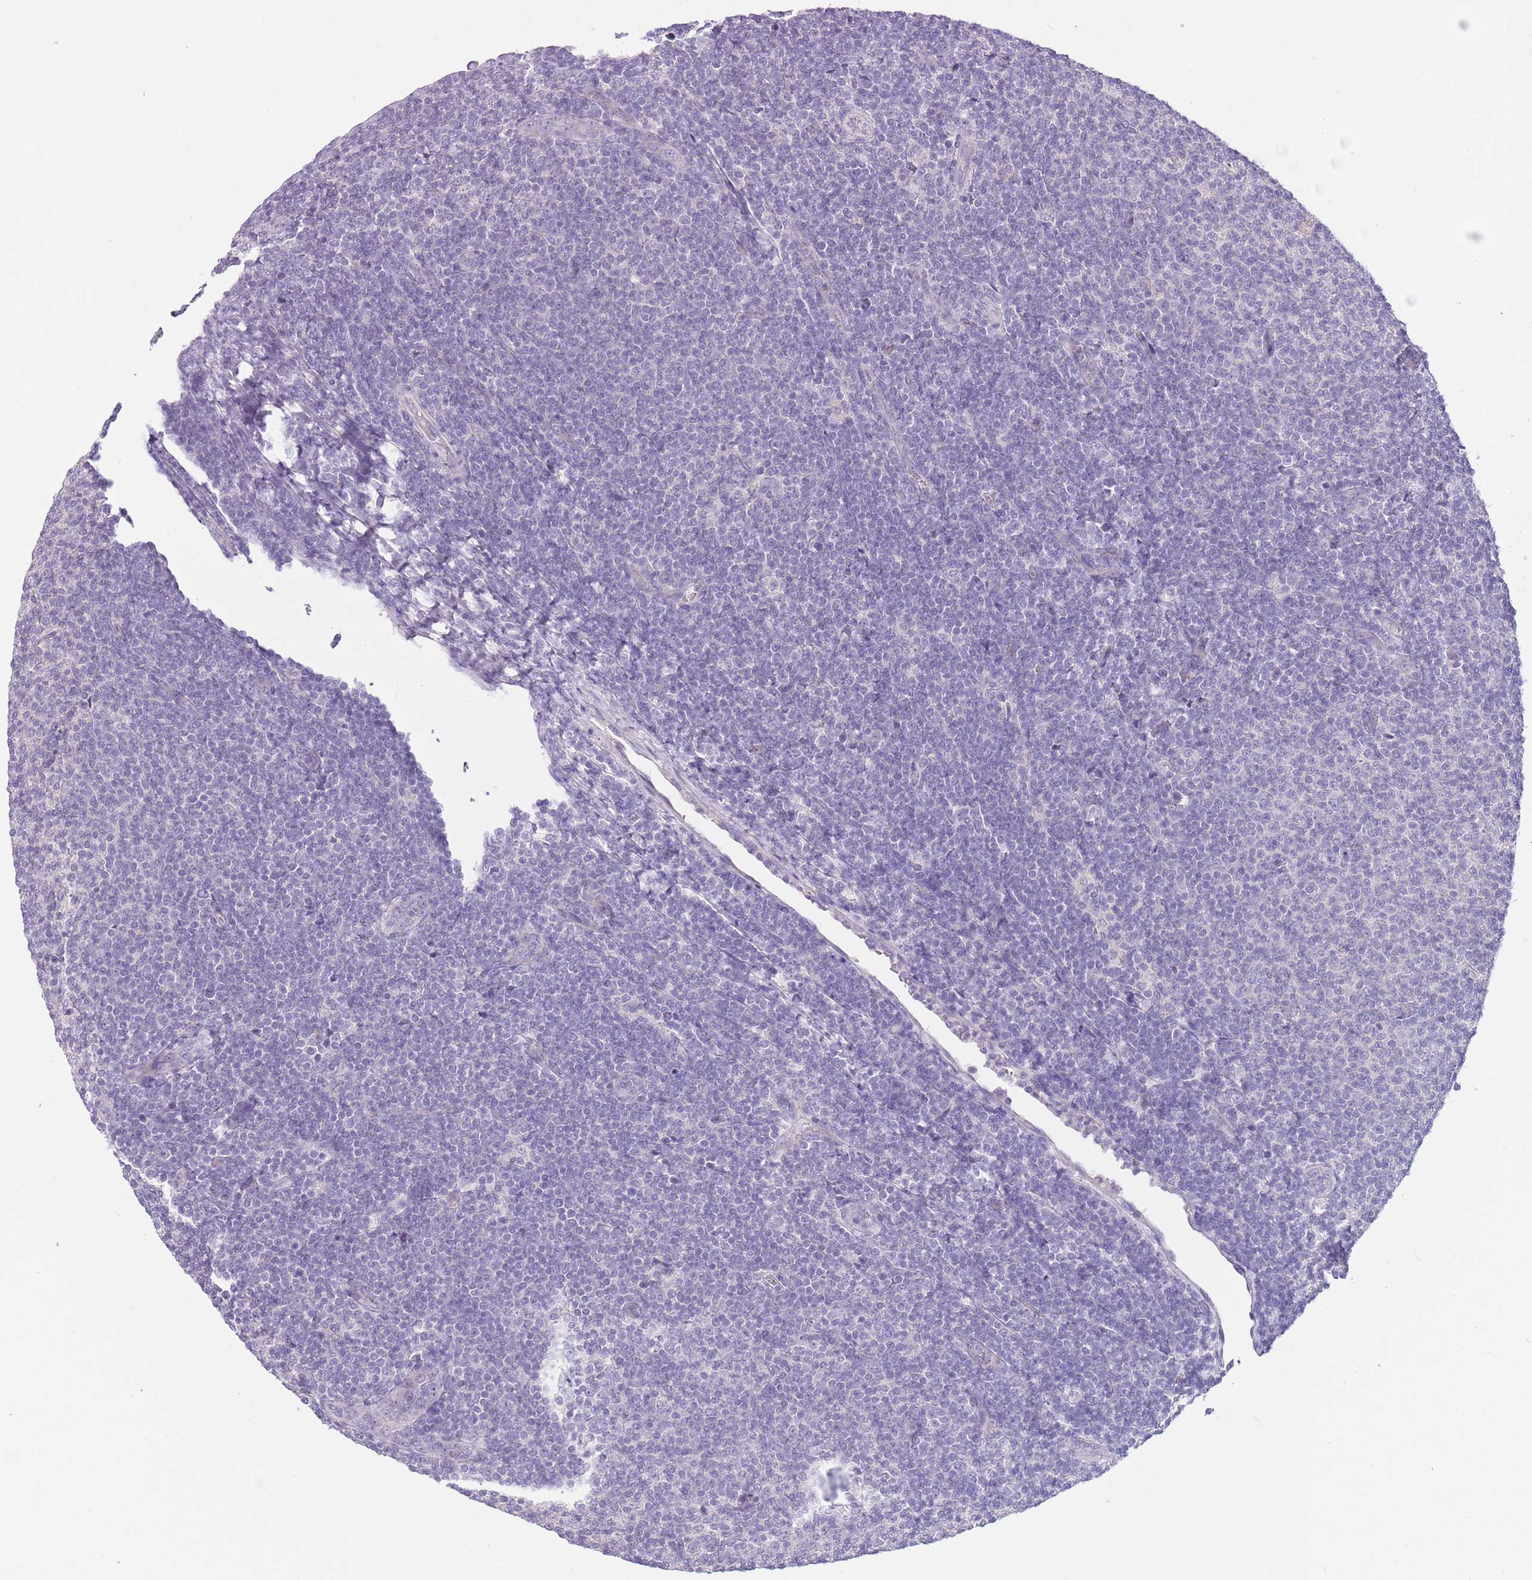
{"staining": {"intensity": "negative", "quantity": "none", "location": "none"}, "tissue": "lymphoma", "cell_type": "Tumor cells", "image_type": "cancer", "snomed": [{"axis": "morphology", "description": "Malignant lymphoma, non-Hodgkin's type, Low grade"}, {"axis": "topography", "description": "Lymph node"}], "caption": "The photomicrograph reveals no staining of tumor cells in low-grade malignant lymphoma, non-Hodgkin's type. (Brightfield microscopy of DAB (3,3'-diaminobenzidine) IHC at high magnification).", "gene": "HES3", "patient": {"sex": "male", "age": 66}}